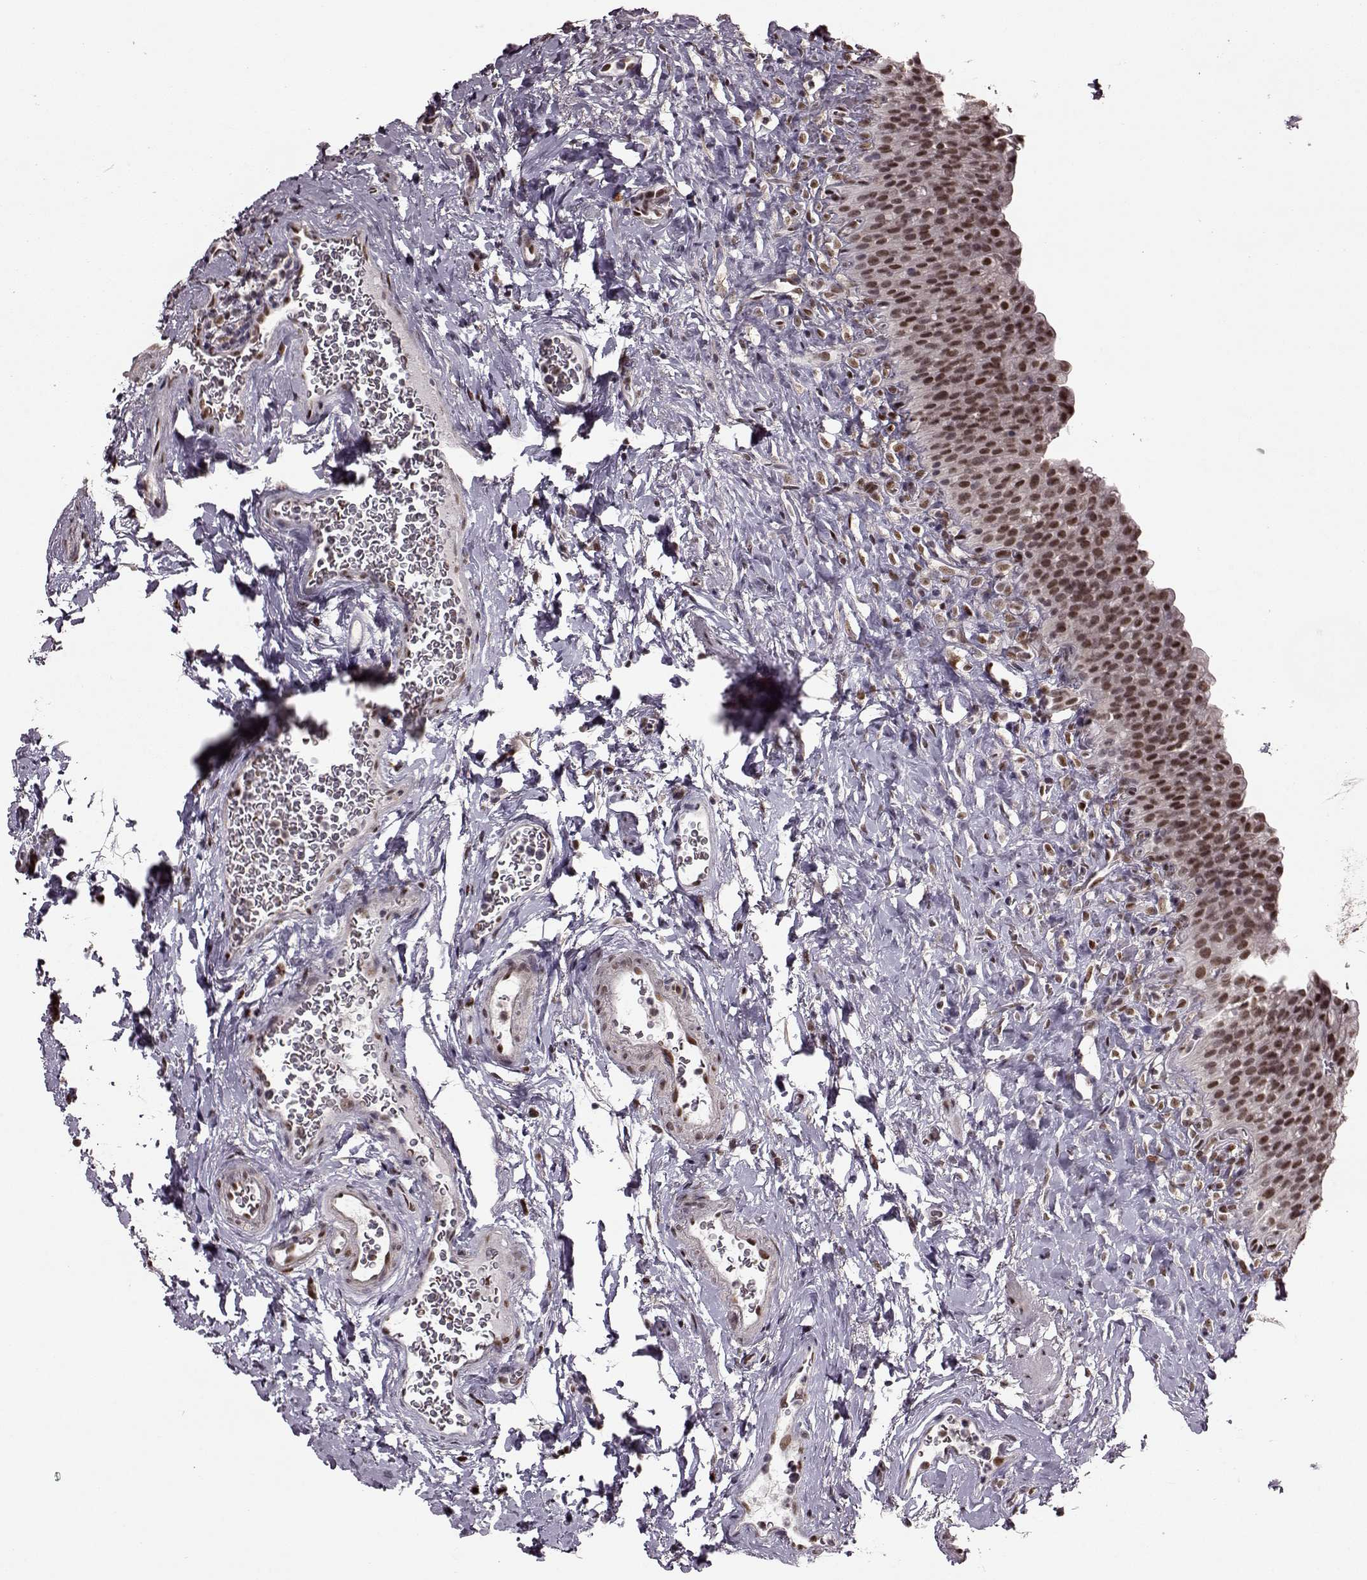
{"staining": {"intensity": "moderate", "quantity": ">75%", "location": "nuclear"}, "tissue": "urinary bladder", "cell_type": "Urothelial cells", "image_type": "normal", "snomed": [{"axis": "morphology", "description": "Normal tissue, NOS"}, {"axis": "topography", "description": "Urinary bladder"}], "caption": "Benign urinary bladder demonstrates moderate nuclear positivity in approximately >75% of urothelial cells, visualized by immunohistochemistry.", "gene": "FTO", "patient": {"sex": "male", "age": 76}}